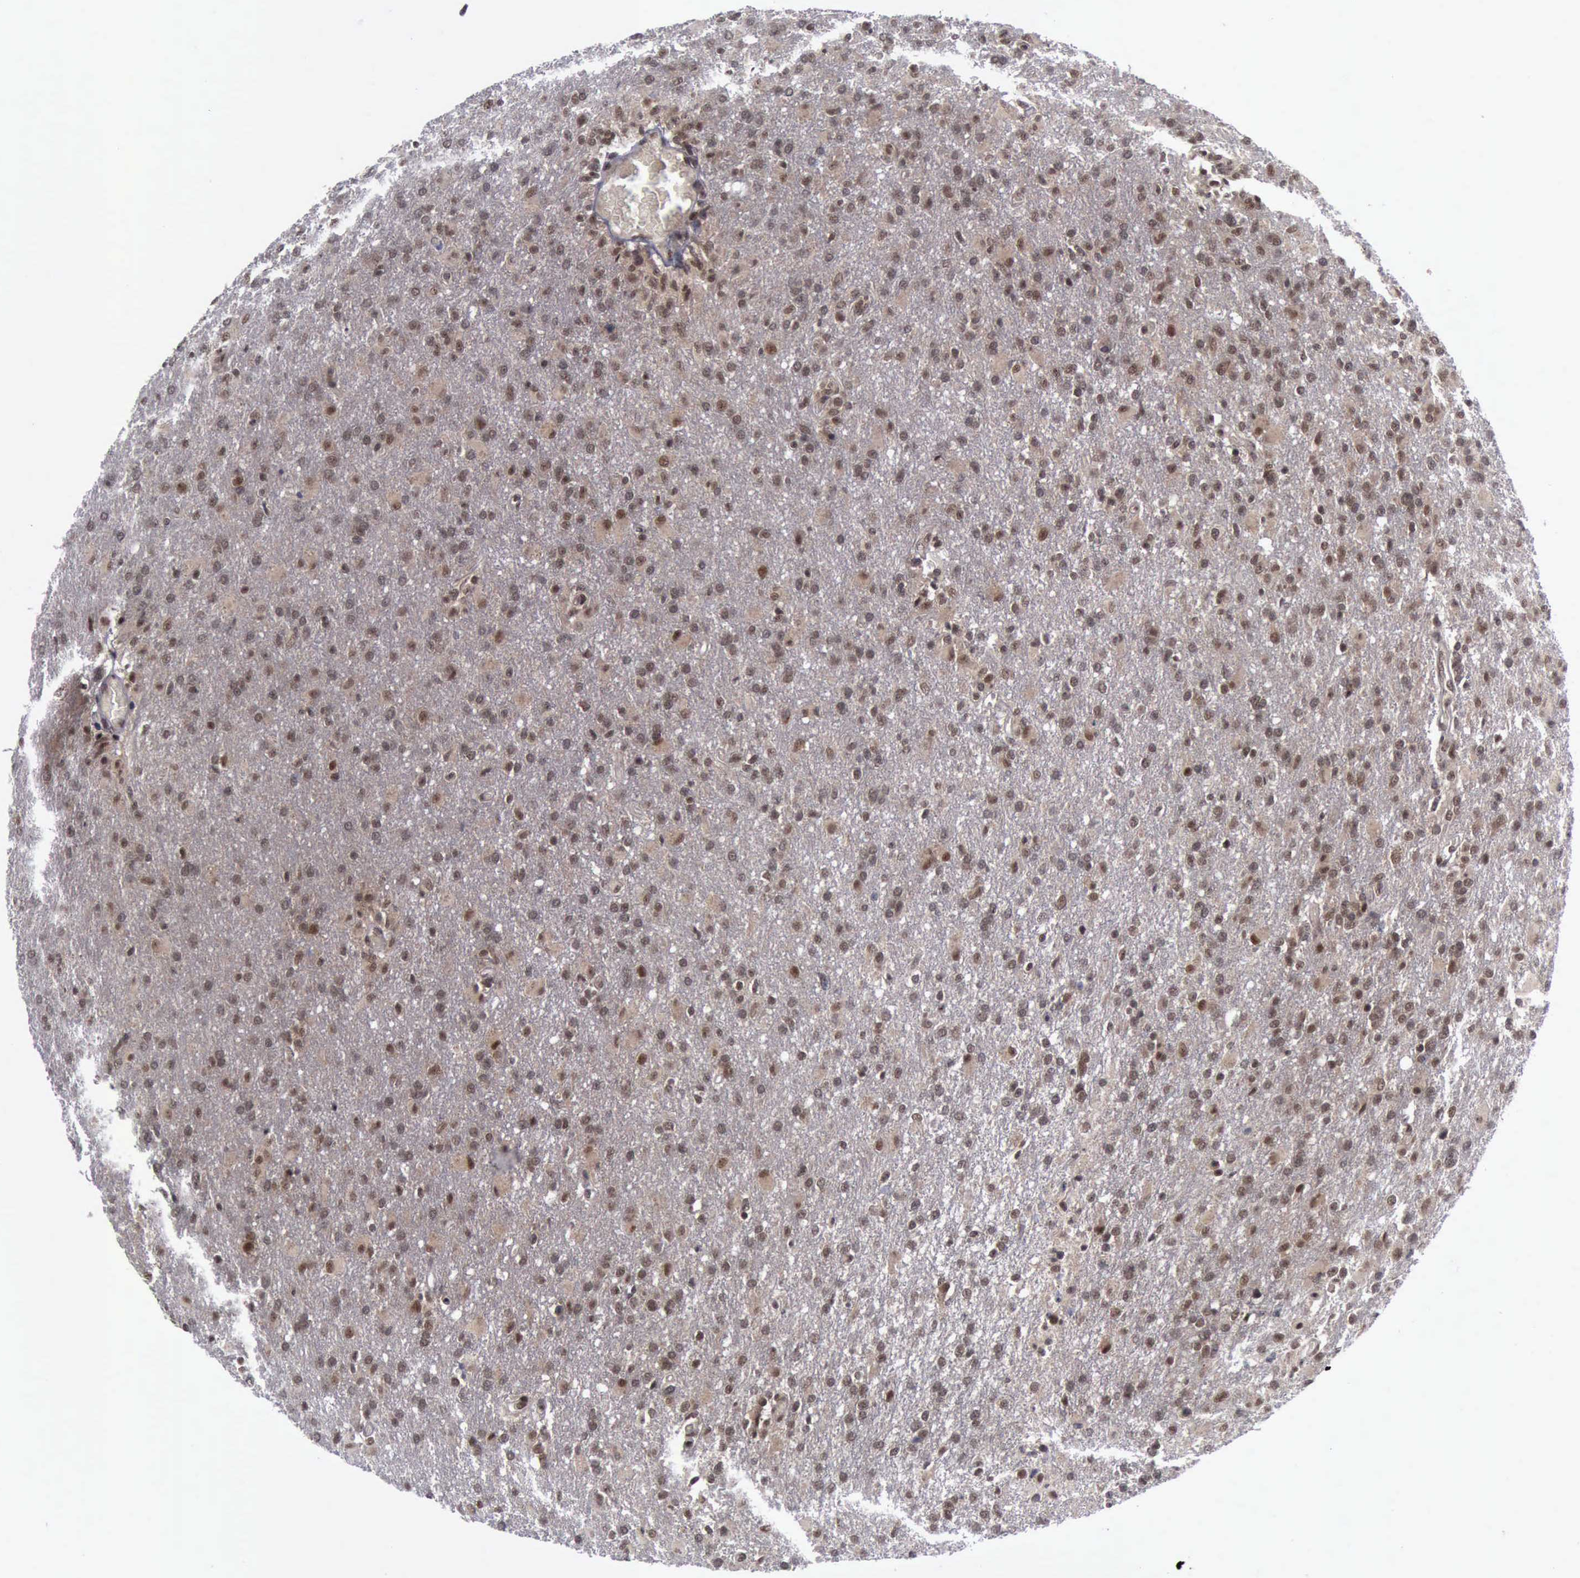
{"staining": {"intensity": "moderate", "quantity": ">75%", "location": "cytoplasmic/membranous,nuclear"}, "tissue": "glioma", "cell_type": "Tumor cells", "image_type": "cancer", "snomed": [{"axis": "morphology", "description": "Glioma, malignant, High grade"}, {"axis": "topography", "description": "Brain"}], "caption": "Immunohistochemistry (IHC) histopathology image of human glioma stained for a protein (brown), which exhibits medium levels of moderate cytoplasmic/membranous and nuclear staining in approximately >75% of tumor cells.", "gene": "ATM", "patient": {"sex": "male", "age": 68}}